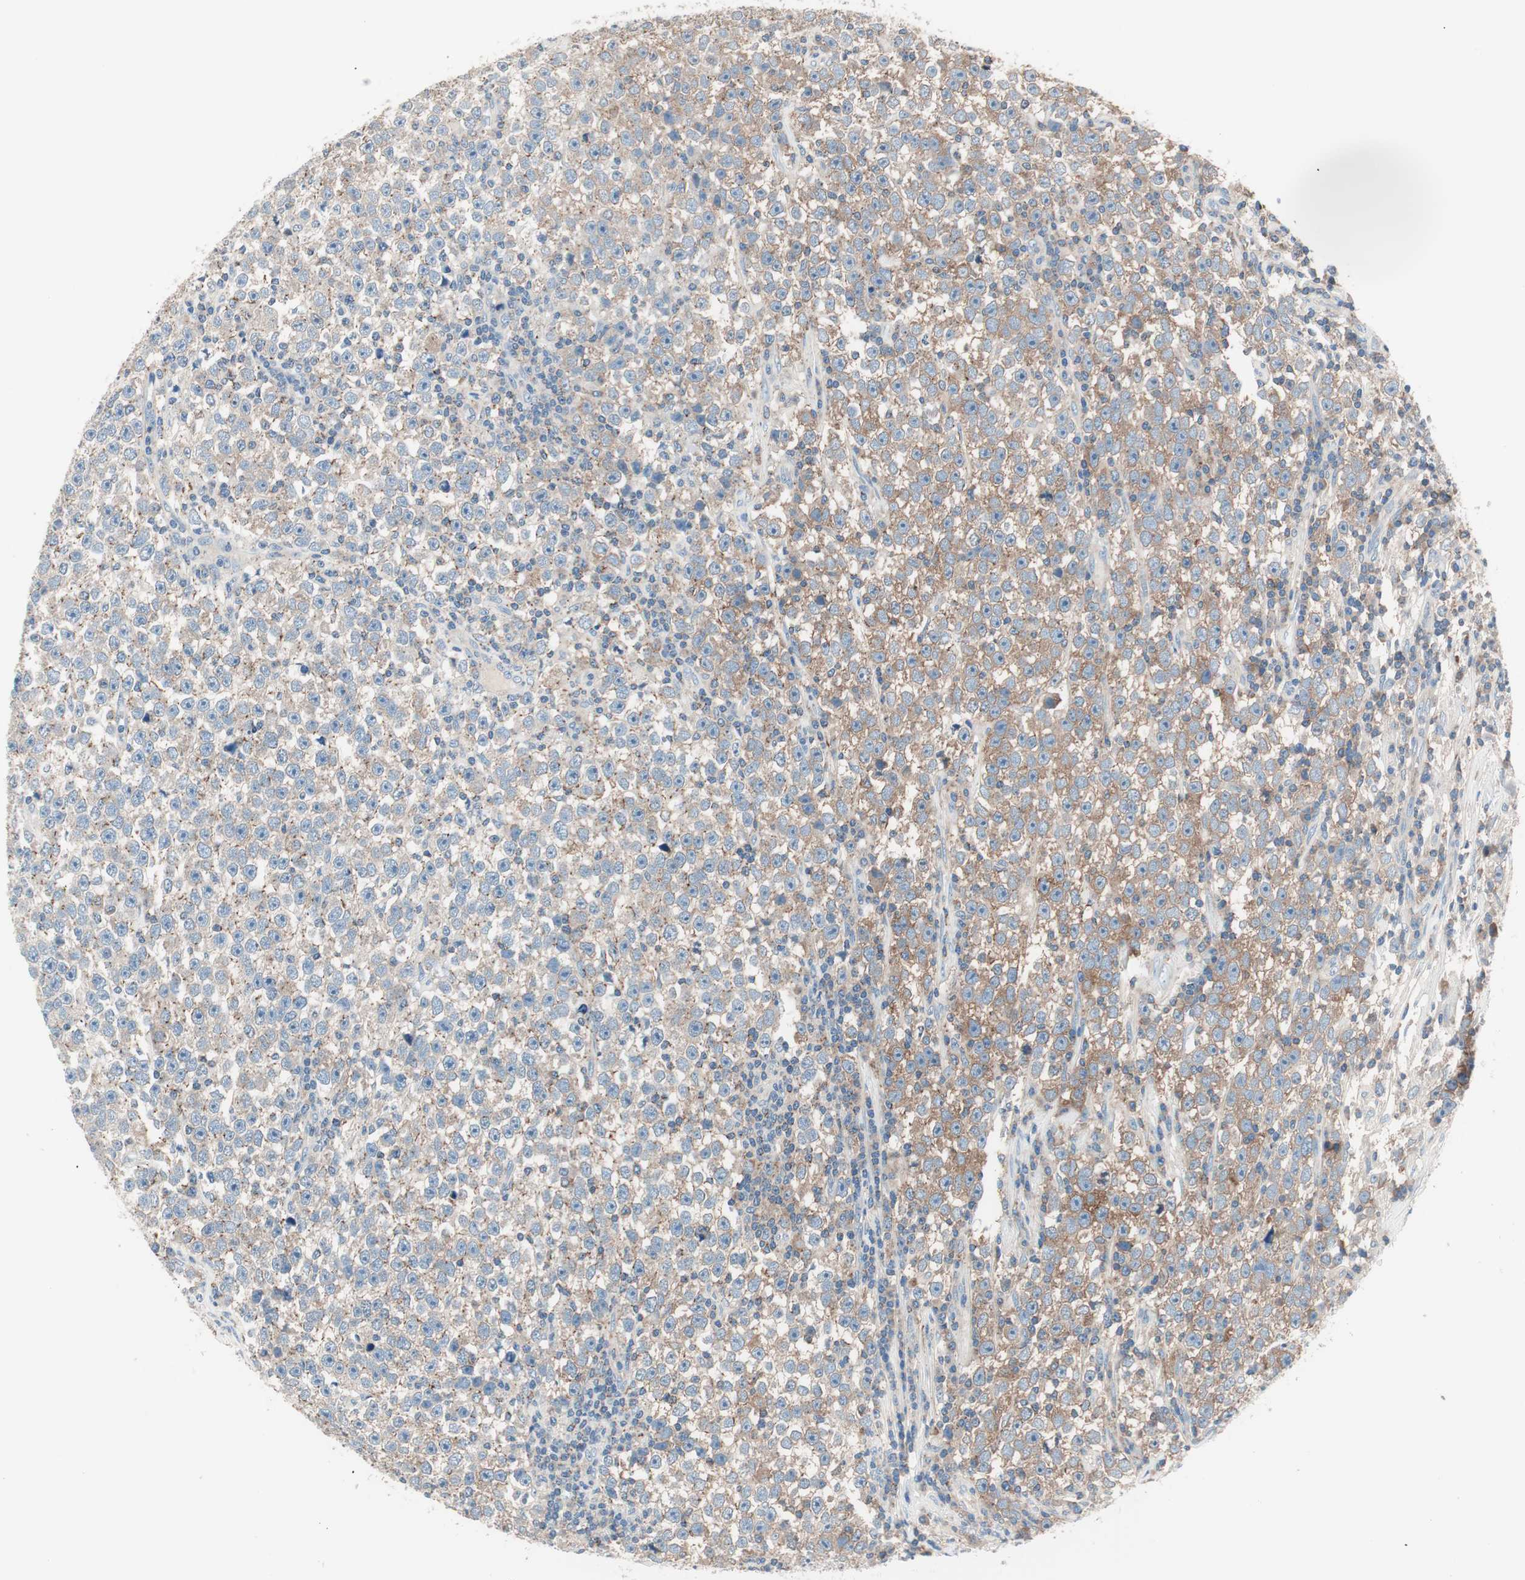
{"staining": {"intensity": "weak", "quantity": "25%-75%", "location": "cytoplasmic/membranous"}, "tissue": "testis cancer", "cell_type": "Tumor cells", "image_type": "cancer", "snomed": [{"axis": "morphology", "description": "Seminoma, NOS"}, {"axis": "topography", "description": "Testis"}], "caption": "DAB (3,3'-diaminobenzidine) immunohistochemical staining of seminoma (testis) exhibits weak cytoplasmic/membranous protein expression in about 25%-75% of tumor cells.", "gene": "RAD54B", "patient": {"sex": "male", "age": 43}}